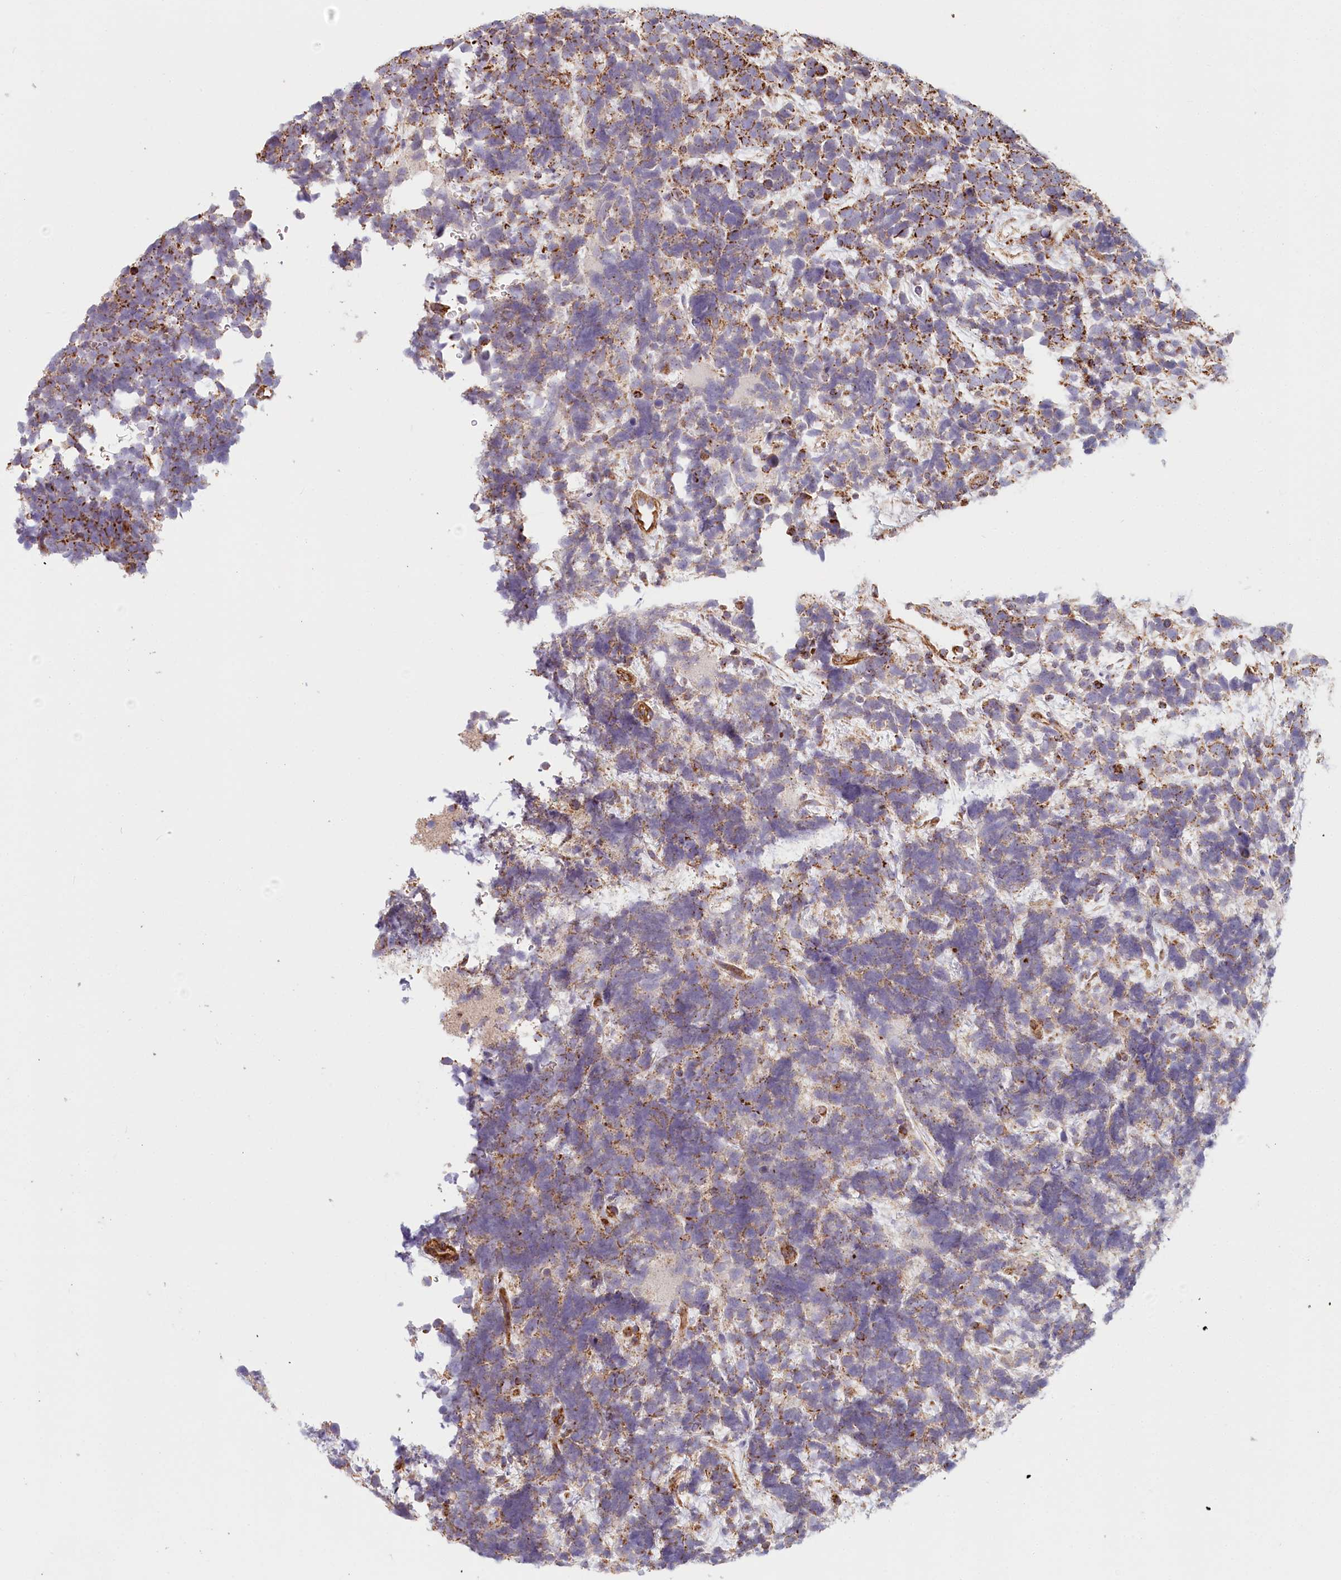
{"staining": {"intensity": "moderate", "quantity": "25%-75%", "location": "cytoplasmic/membranous"}, "tissue": "urothelial cancer", "cell_type": "Tumor cells", "image_type": "cancer", "snomed": [{"axis": "morphology", "description": "Urothelial carcinoma, High grade"}, {"axis": "topography", "description": "Urinary bladder"}], "caption": "Protein staining reveals moderate cytoplasmic/membranous staining in approximately 25%-75% of tumor cells in urothelial cancer.", "gene": "UMPS", "patient": {"sex": "female", "age": 82}}